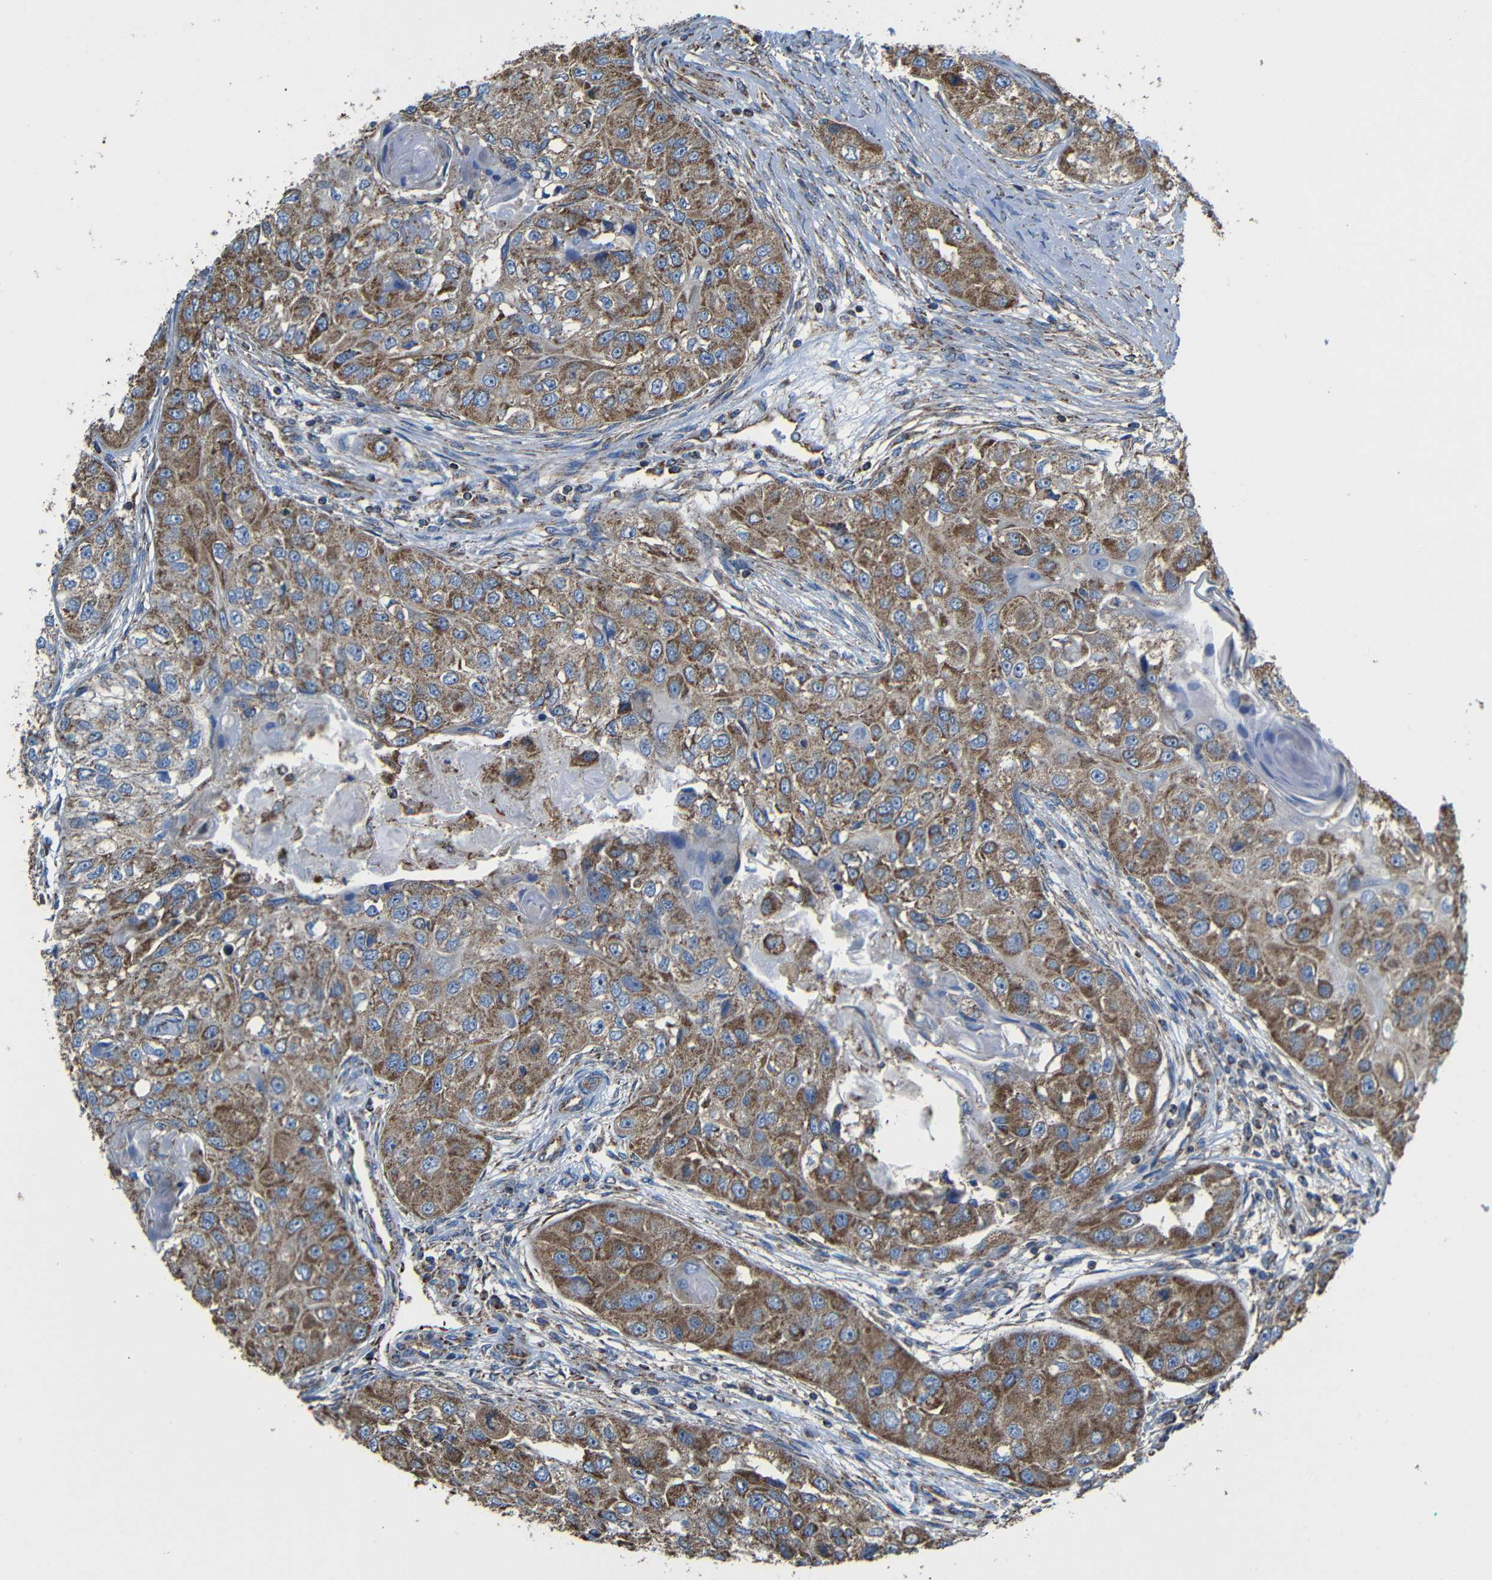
{"staining": {"intensity": "moderate", "quantity": ">75%", "location": "cytoplasmic/membranous"}, "tissue": "head and neck cancer", "cell_type": "Tumor cells", "image_type": "cancer", "snomed": [{"axis": "morphology", "description": "Normal tissue, NOS"}, {"axis": "morphology", "description": "Squamous cell carcinoma, NOS"}, {"axis": "topography", "description": "Skeletal muscle"}, {"axis": "topography", "description": "Head-Neck"}], "caption": "Immunohistochemistry histopathology image of neoplastic tissue: human squamous cell carcinoma (head and neck) stained using immunohistochemistry exhibits medium levels of moderate protein expression localized specifically in the cytoplasmic/membranous of tumor cells, appearing as a cytoplasmic/membranous brown color.", "gene": "INTS6L", "patient": {"sex": "male", "age": 51}}